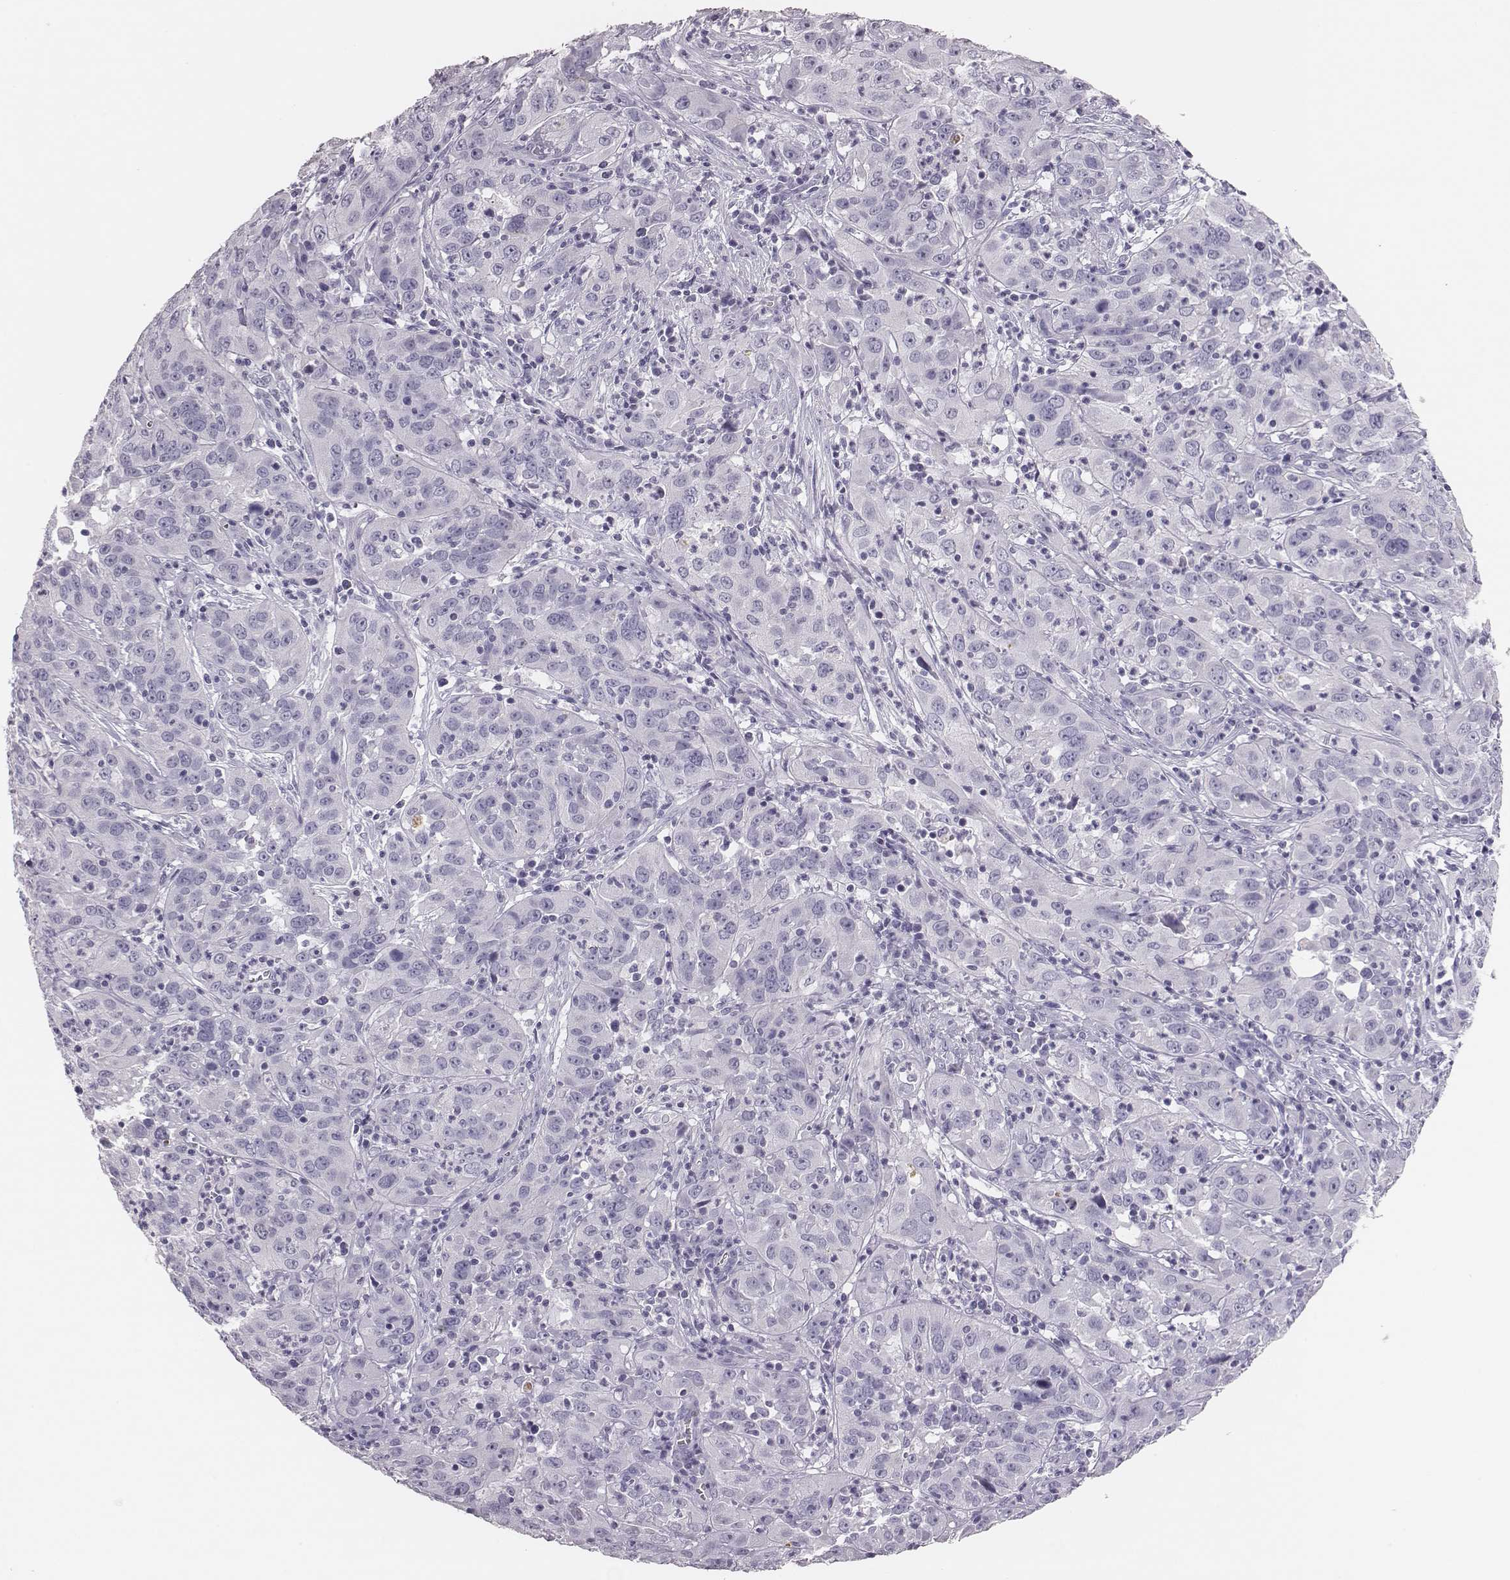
{"staining": {"intensity": "negative", "quantity": "none", "location": "none"}, "tissue": "cervical cancer", "cell_type": "Tumor cells", "image_type": "cancer", "snomed": [{"axis": "morphology", "description": "Squamous cell carcinoma, NOS"}, {"axis": "topography", "description": "Cervix"}], "caption": "A micrograph of human cervical cancer (squamous cell carcinoma) is negative for staining in tumor cells.", "gene": "H1-6", "patient": {"sex": "female", "age": 32}}